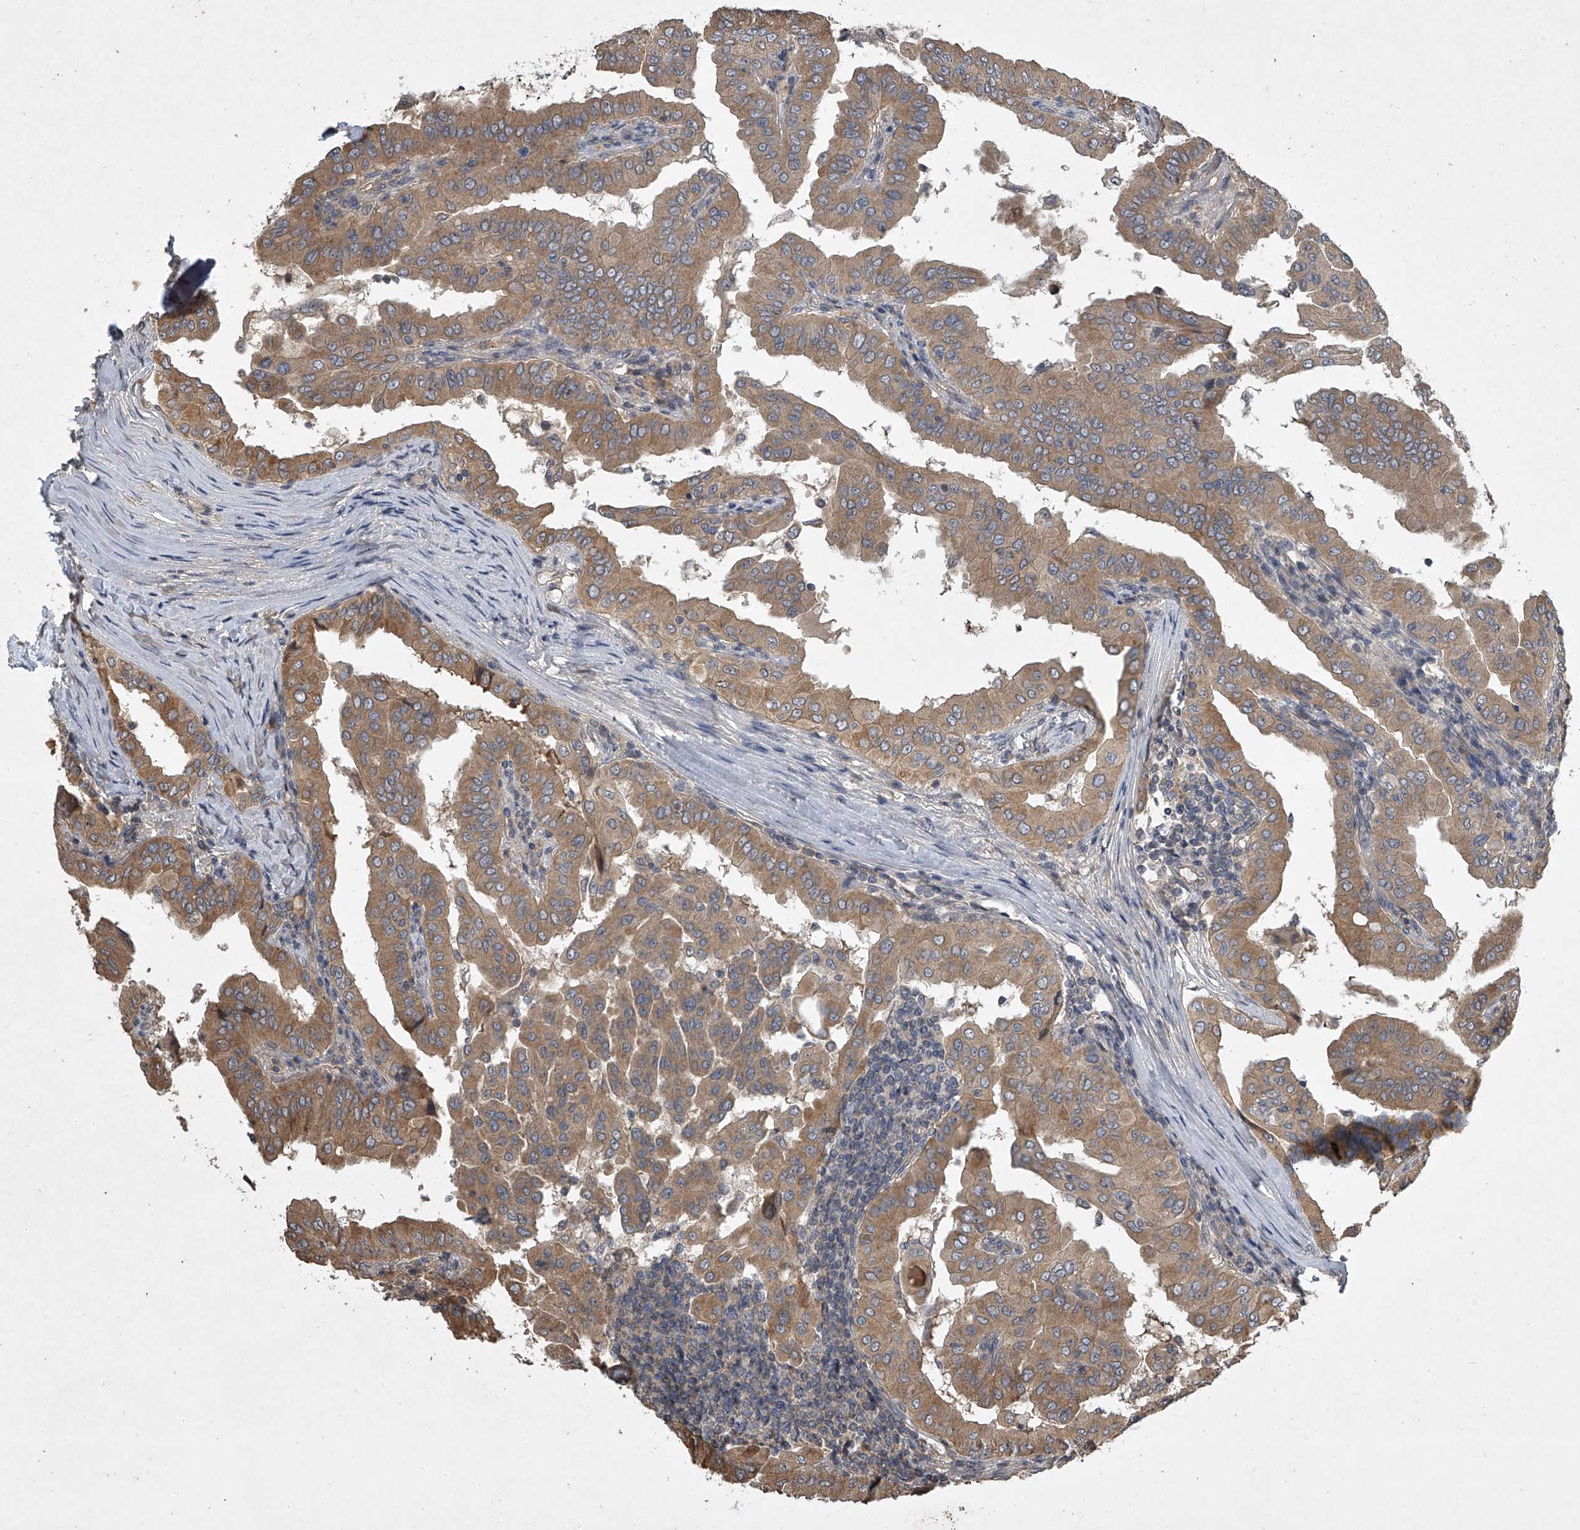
{"staining": {"intensity": "moderate", "quantity": ">75%", "location": "cytoplasmic/membranous"}, "tissue": "thyroid cancer", "cell_type": "Tumor cells", "image_type": "cancer", "snomed": [{"axis": "morphology", "description": "Papillary adenocarcinoma, NOS"}, {"axis": "topography", "description": "Thyroid gland"}], "caption": "An IHC micrograph of tumor tissue is shown. Protein staining in brown highlights moderate cytoplasmic/membranous positivity in thyroid papillary adenocarcinoma within tumor cells.", "gene": "NFS1", "patient": {"sex": "male", "age": 33}}